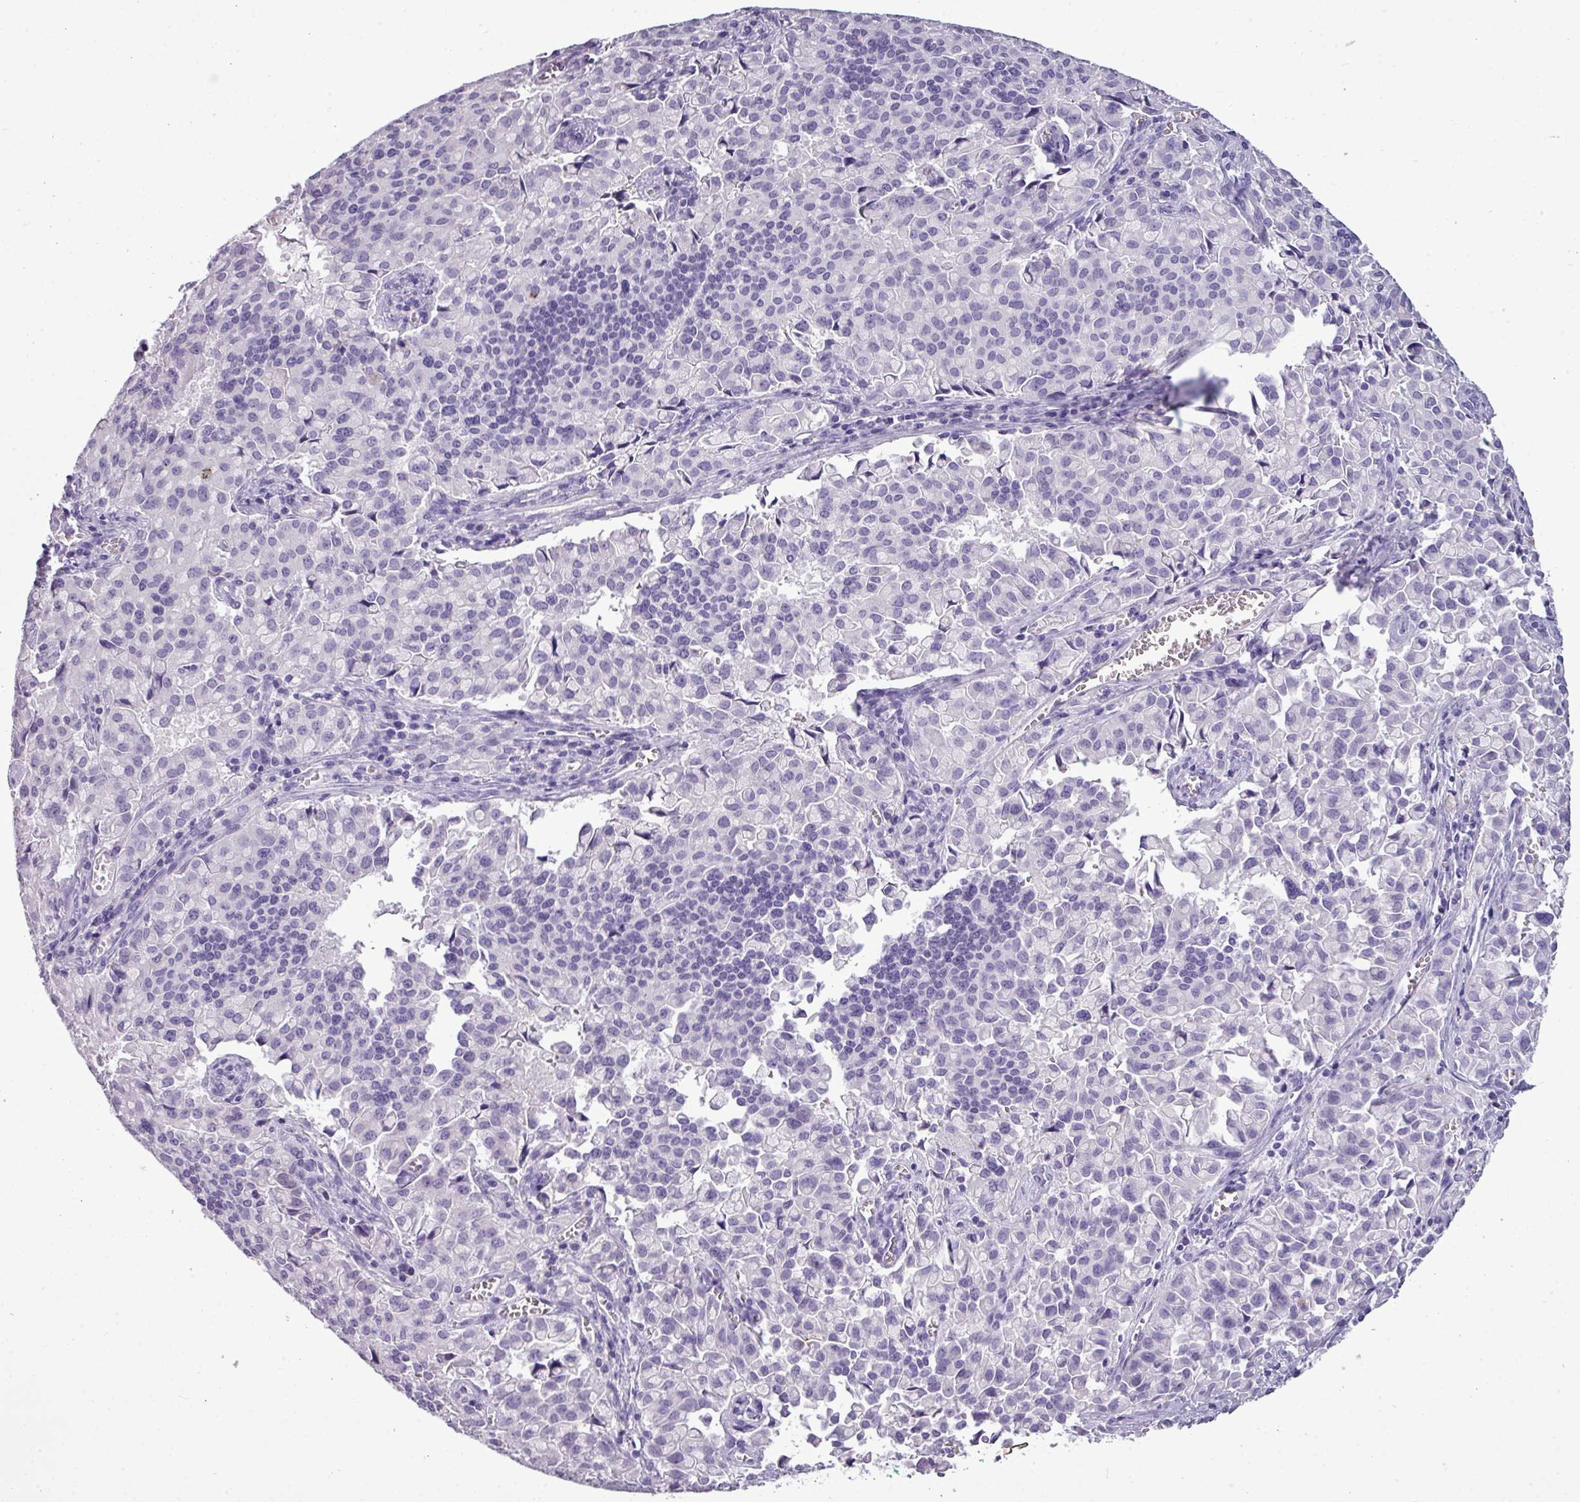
{"staining": {"intensity": "negative", "quantity": "none", "location": "none"}, "tissue": "pancreatic cancer", "cell_type": "Tumor cells", "image_type": "cancer", "snomed": [{"axis": "morphology", "description": "Adenocarcinoma, NOS"}, {"axis": "topography", "description": "Pancreas"}], "caption": "DAB (3,3'-diaminobenzidine) immunohistochemical staining of adenocarcinoma (pancreatic) demonstrates no significant expression in tumor cells.", "gene": "TMEM91", "patient": {"sex": "male", "age": 65}}